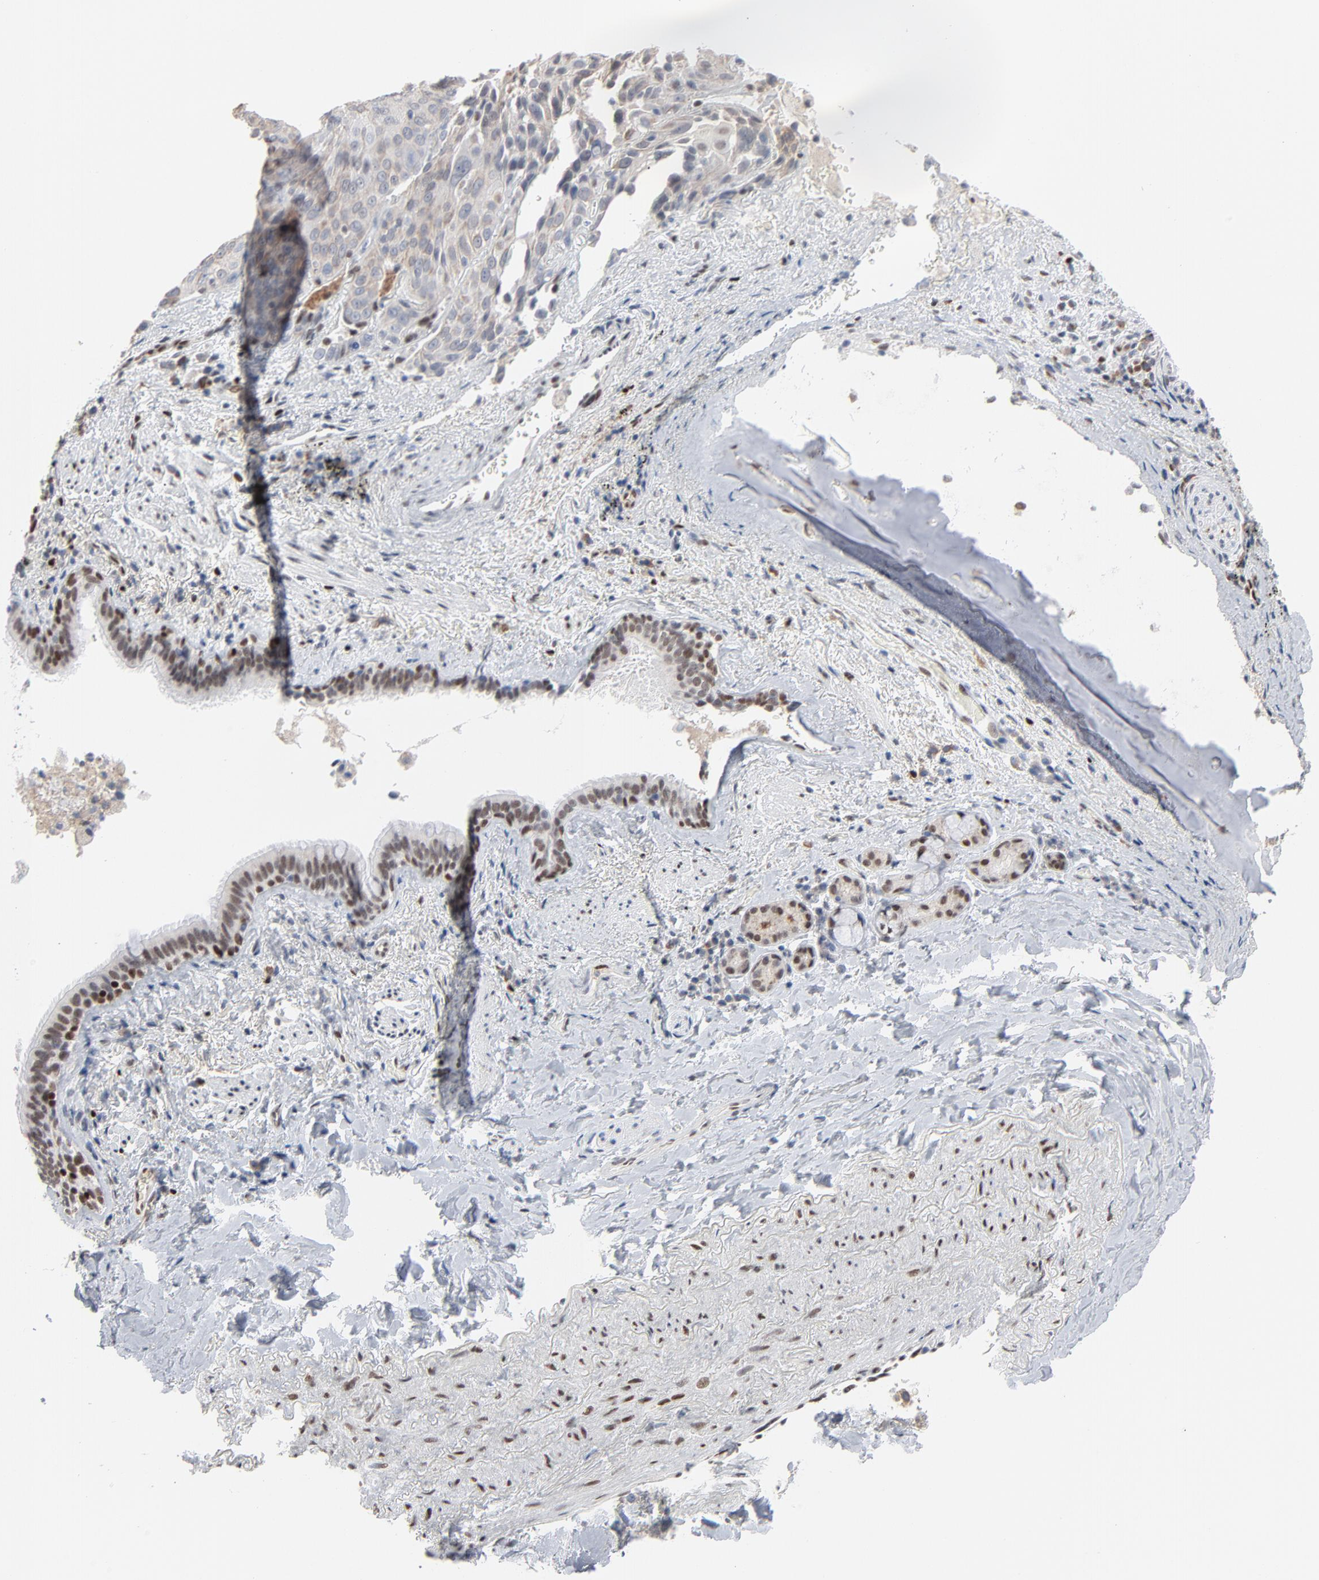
{"staining": {"intensity": "negative", "quantity": "none", "location": "none"}, "tissue": "lung cancer", "cell_type": "Tumor cells", "image_type": "cancer", "snomed": [{"axis": "morphology", "description": "Squamous cell carcinoma, NOS"}, {"axis": "topography", "description": "Lung"}], "caption": "Immunohistochemistry (IHC) micrograph of neoplastic tissue: lung cancer stained with DAB (3,3'-diaminobenzidine) demonstrates no significant protein positivity in tumor cells.", "gene": "FOXP1", "patient": {"sex": "male", "age": 54}}